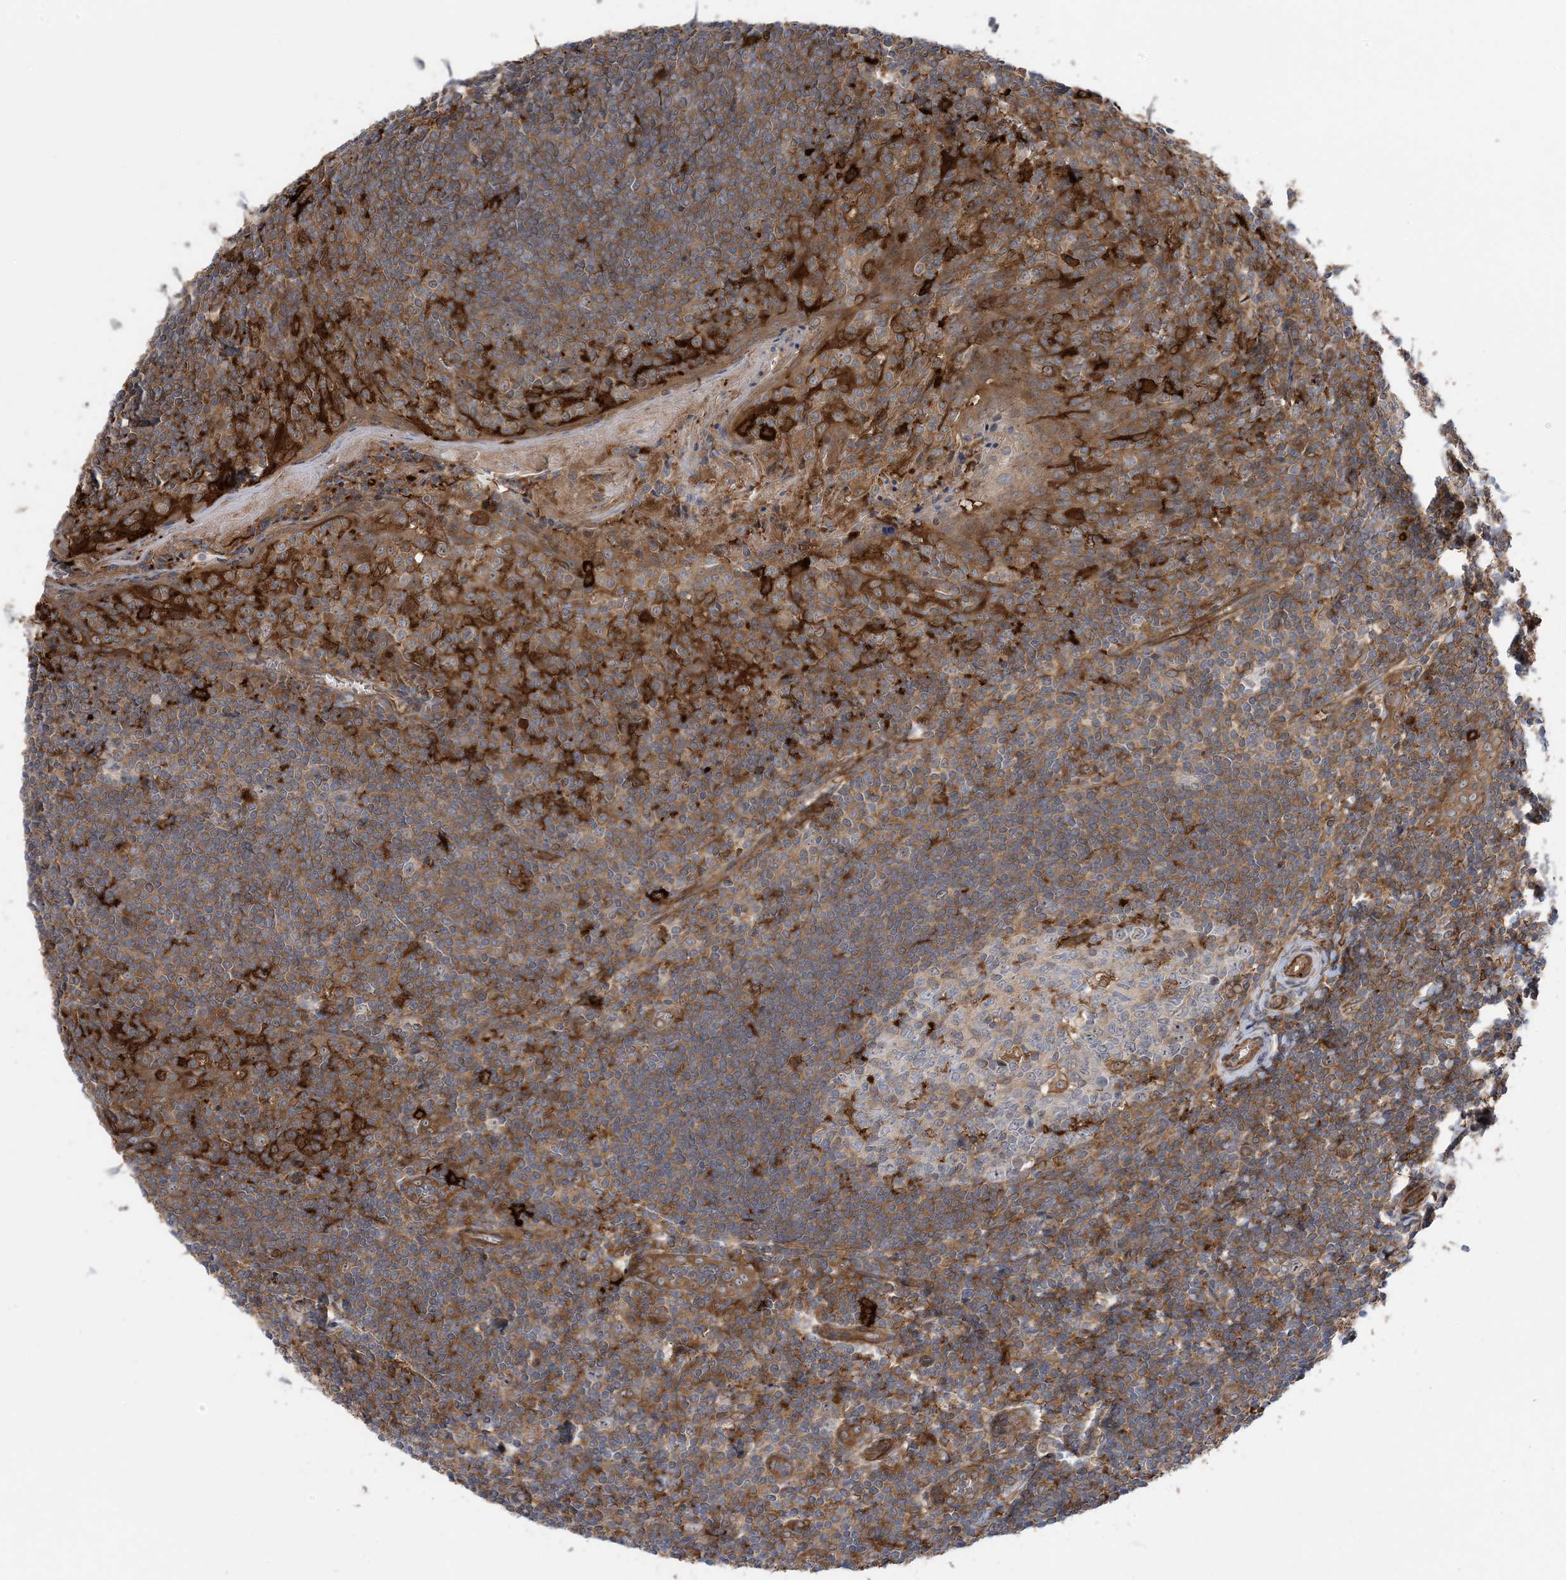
{"staining": {"intensity": "negative", "quantity": "none", "location": "none"}, "tissue": "tonsil", "cell_type": "Germinal center cells", "image_type": "normal", "snomed": [{"axis": "morphology", "description": "Normal tissue, NOS"}, {"axis": "topography", "description": "Tonsil"}], "caption": "Image shows no protein expression in germinal center cells of benign tonsil.", "gene": "HS1BP3", "patient": {"sex": "male", "age": 27}}